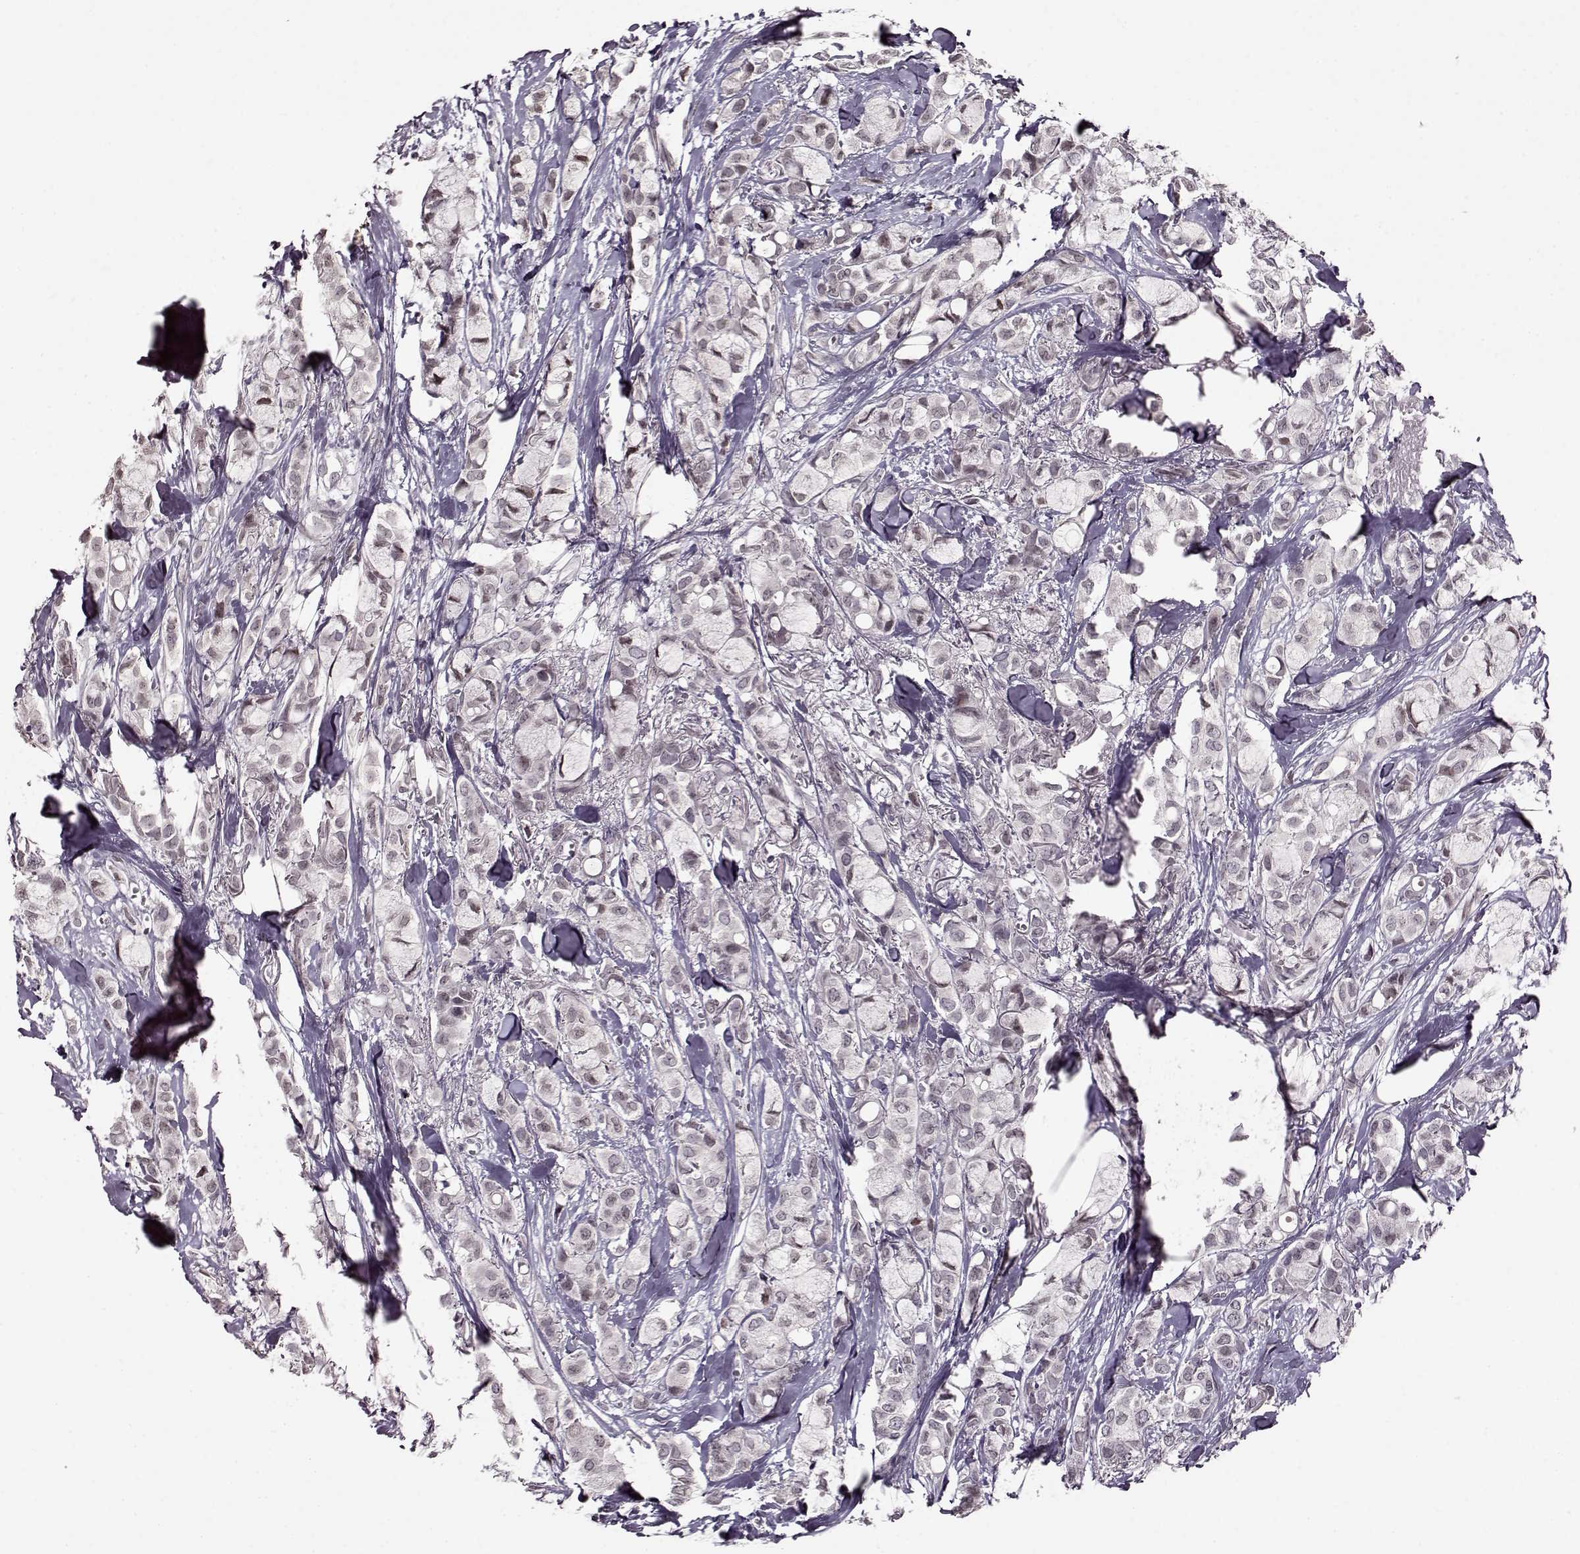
{"staining": {"intensity": "negative", "quantity": "none", "location": "none"}, "tissue": "breast cancer", "cell_type": "Tumor cells", "image_type": "cancer", "snomed": [{"axis": "morphology", "description": "Duct carcinoma"}, {"axis": "topography", "description": "Breast"}], "caption": "Immunohistochemical staining of human breast cancer demonstrates no significant expression in tumor cells.", "gene": "STX1B", "patient": {"sex": "female", "age": 85}}